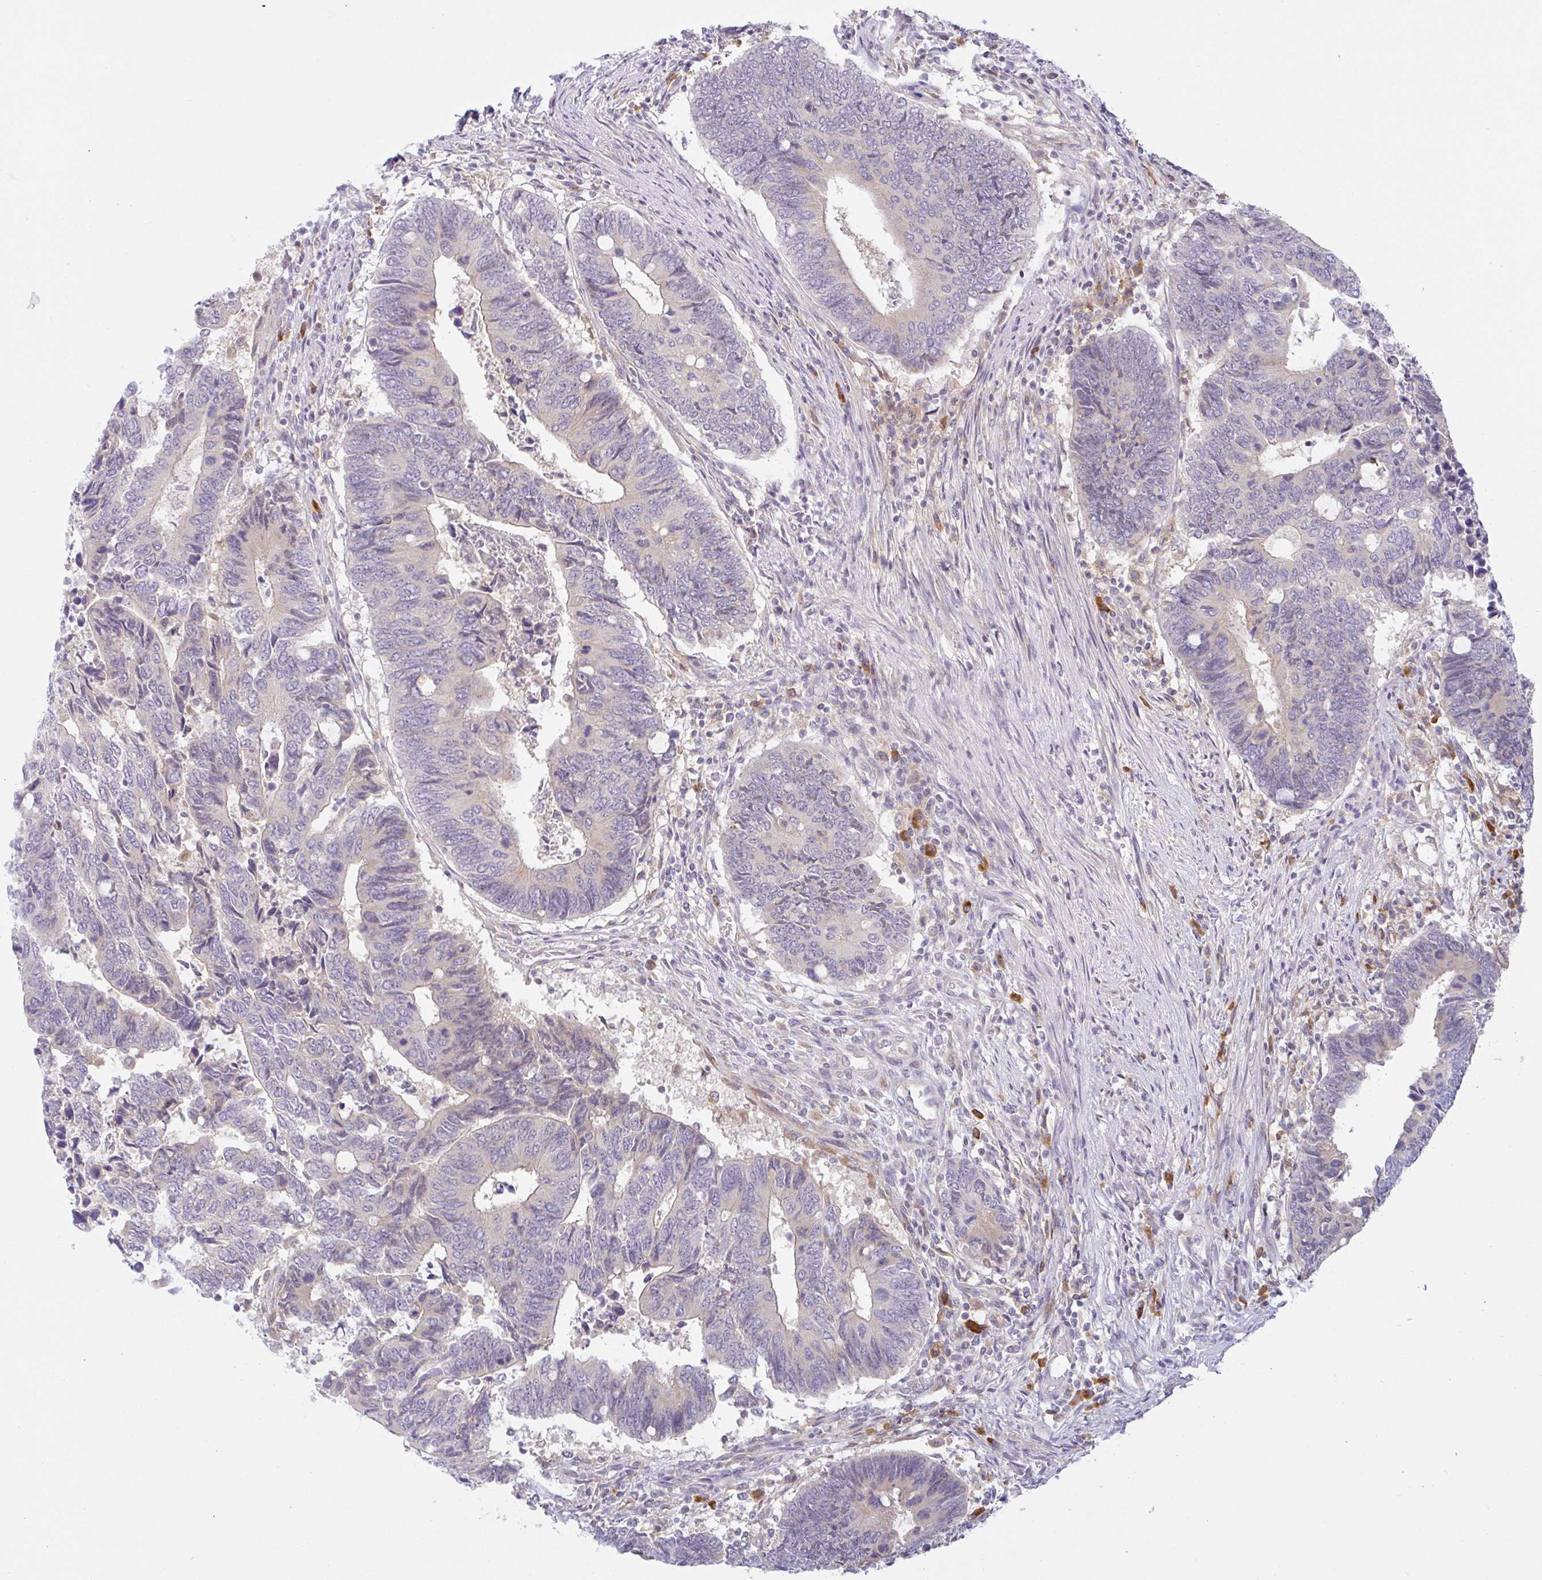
{"staining": {"intensity": "negative", "quantity": "none", "location": "none"}, "tissue": "colorectal cancer", "cell_type": "Tumor cells", "image_type": "cancer", "snomed": [{"axis": "morphology", "description": "Adenocarcinoma, NOS"}, {"axis": "topography", "description": "Colon"}], "caption": "Image shows no significant protein expression in tumor cells of colorectal cancer (adenocarcinoma).", "gene": "DERL2", "patient": {"sex": "male", "age": 87}}